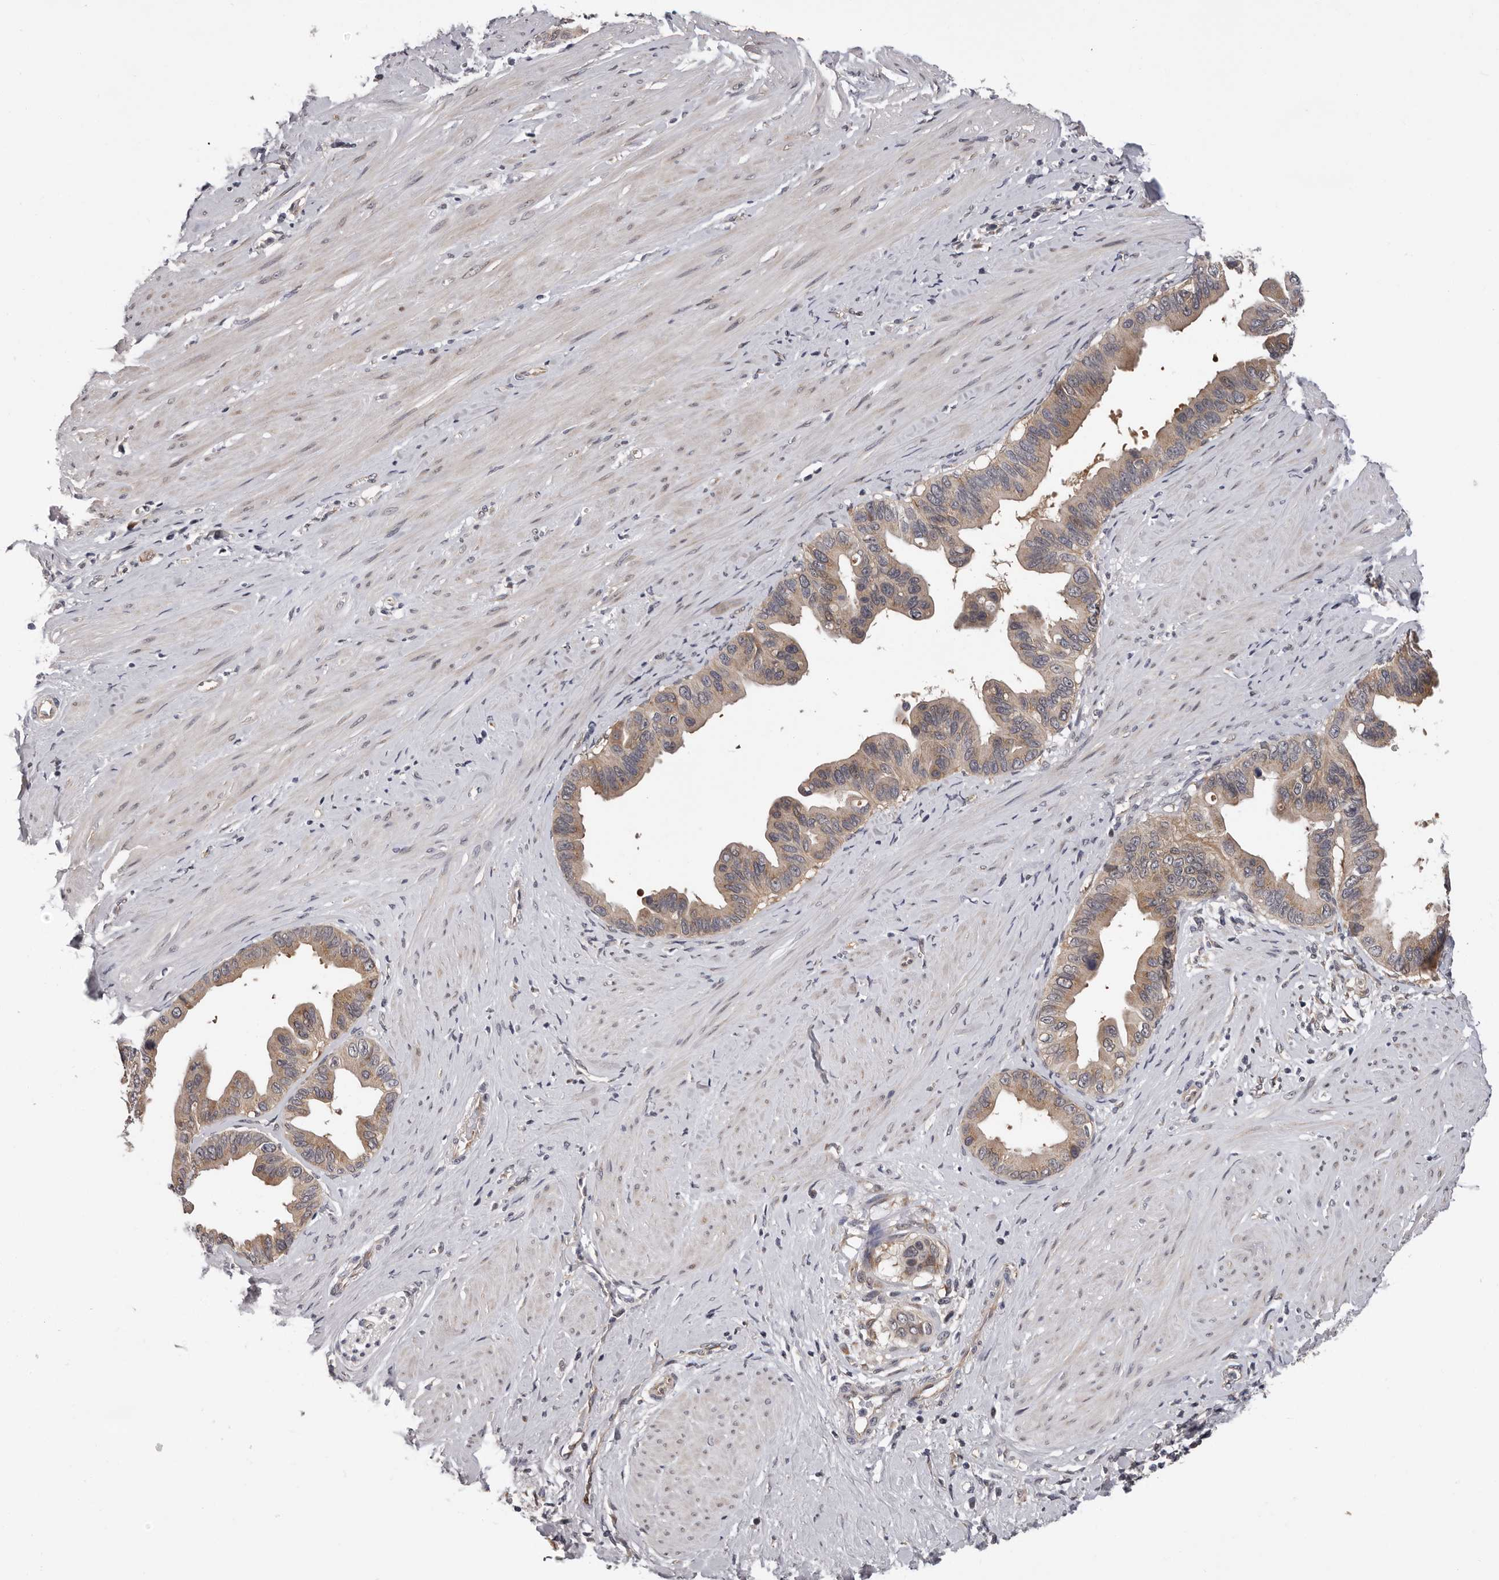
{"staining": {"intensity": "weak", "quantity": ">75%", "location": "cytoplasmic/membranous"}, "tissue": "pancreatic cancer", "cell_type": "Tumor cells", "image_type": "cancer", "snomed": [{"axis": "morphology", "description": "Adenocarcinoma, NOS"}, {"axis": "topography", "description": "Pancreas"}], "caption": "Tumor cells display weak cytoplasmic/membranous positivity in approximately >75% of cells in pancreatic cancer.", "gene": "MED8", "patient": {"sex": "female", "age": 56}}